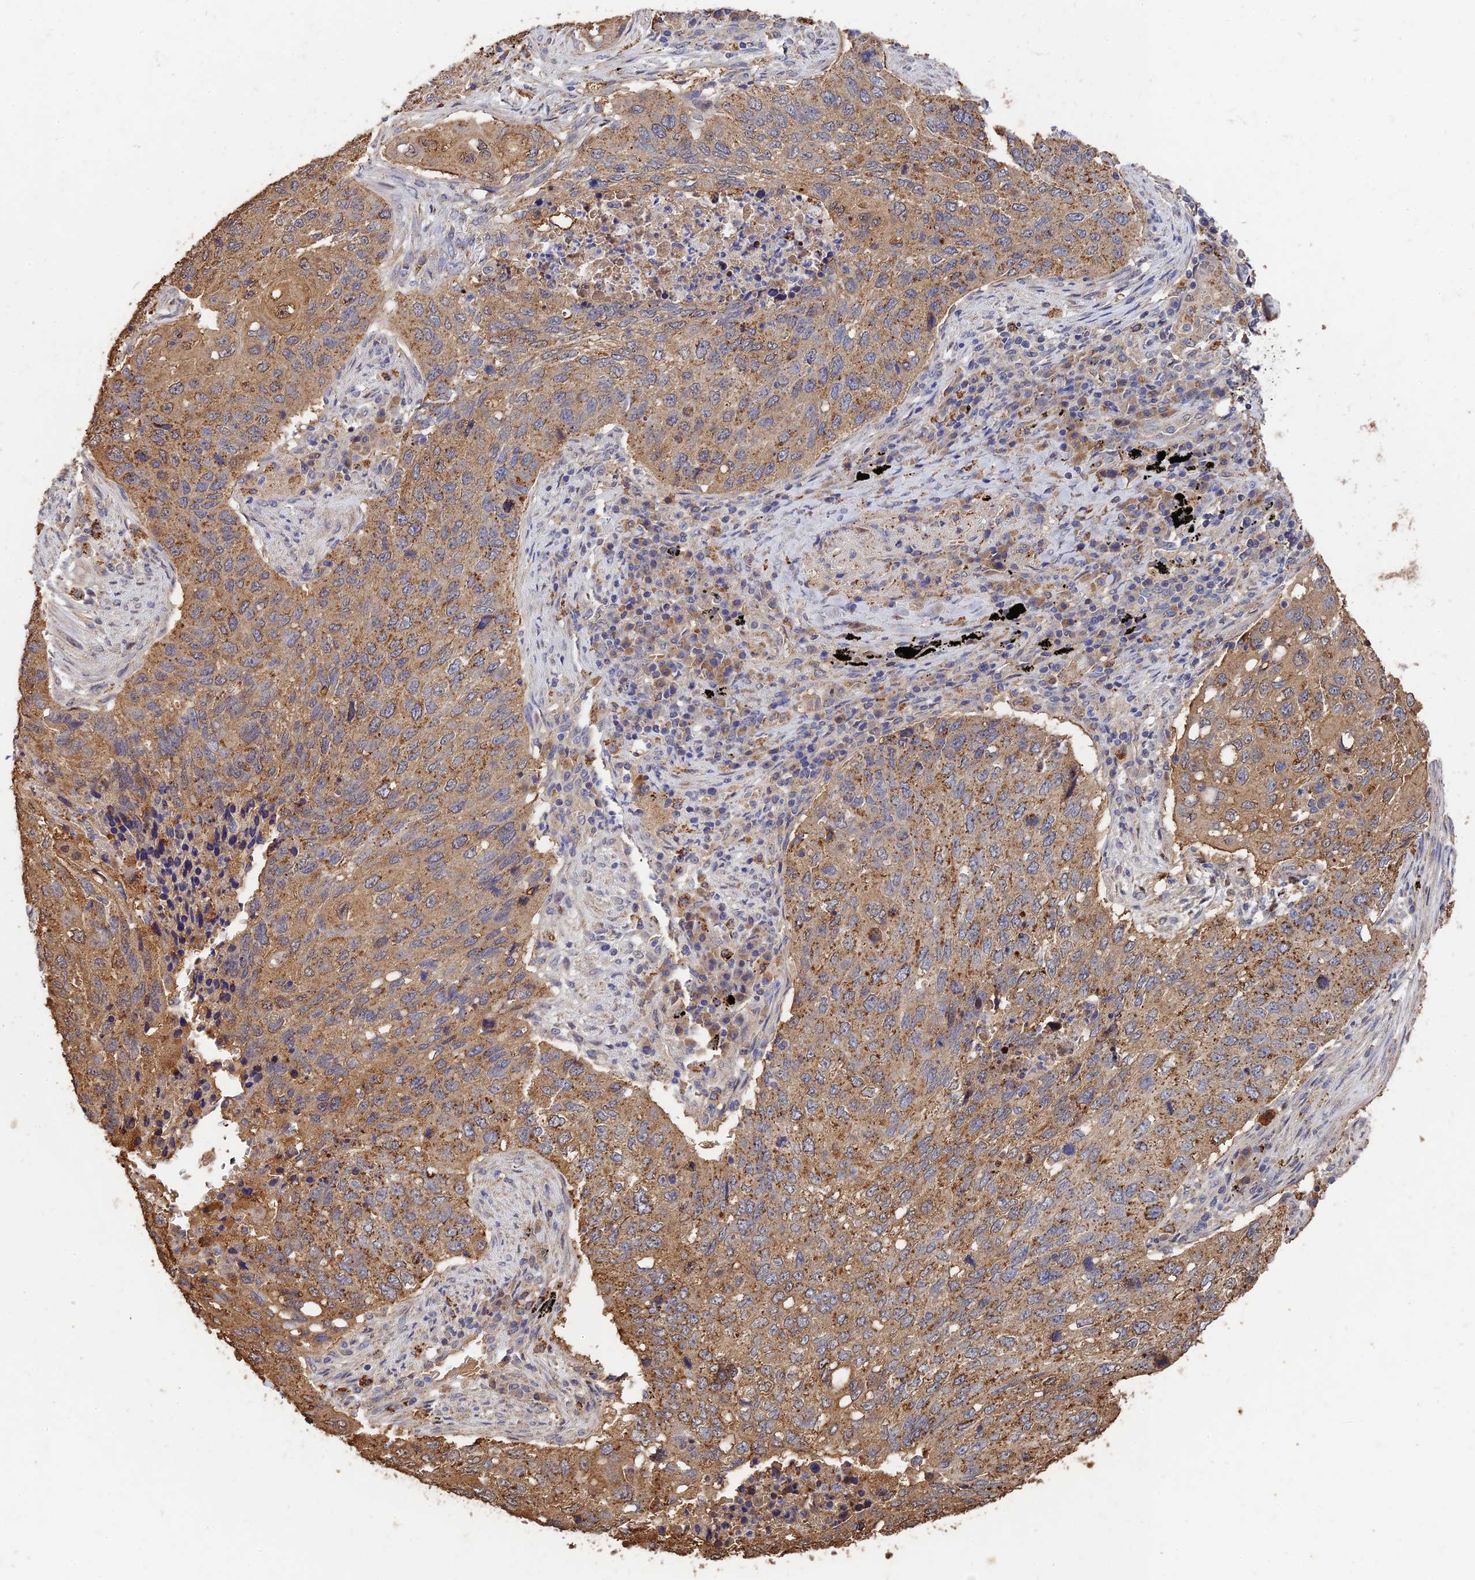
{"staining": {"intensity": "moderate", "quantity": ">75%", "location": "cytoplasmic/membranous"}, "tissue": "lung cancer", "cell_type": "Tumor cells", "image_type": "cancer", "snomed": [{"axis": "morphology", "description": "Squamous cell carcinoma, NOS"}, {"axis": "topography", "description": "Lung"}], "caption": "Tumor cells reveal medium levels of moderate cytoplasmic/membranous expression in about >75% of cells in squamous cell carcinoma (lung). (Stains: DAB (3,3'-diaminobenzidine) in brown, nuclei in blue, Microscopy: brightfield microscopy at high magnification).", "gene": "SLC38A11", "patient": {"sex": "female", "age": 63}}